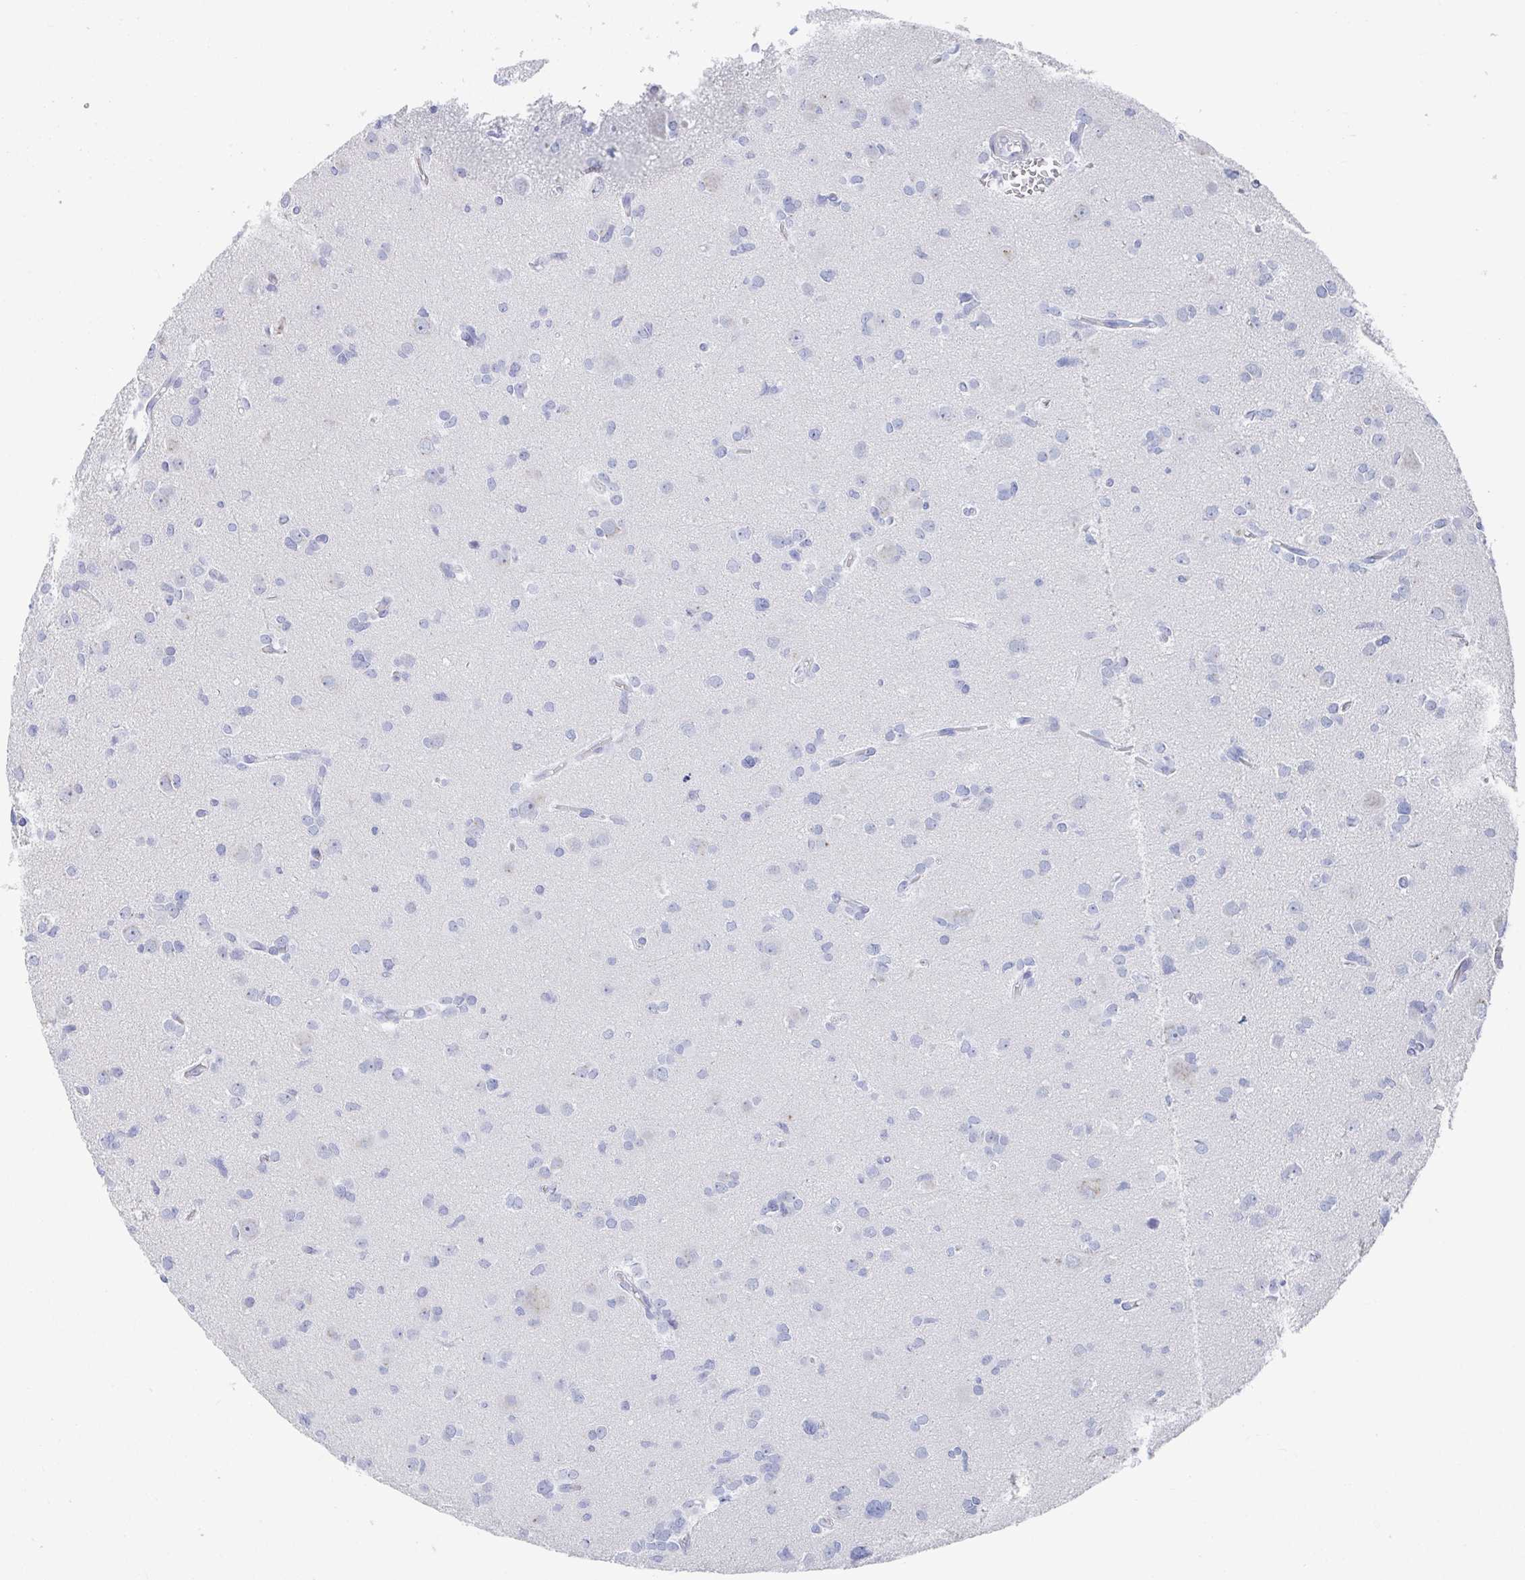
{"staining": {"intensity": "negative", "quantity": "none", "location": "none"}, "tissue": "glioma", "cell_type": "Tumor cells", "image_type": "cancer", "snomed": [{"axis": "morphology", "description": "Glioma, malignant, High grade"}, {"axis": "topography", "description": "Brain"}], "caption": "Human glioma stained for a protein using immunohistochemistry exhibits no expression in tumor cells.", "gene": "ZFP82", "patient": {"sex": "male", "age": 23}}